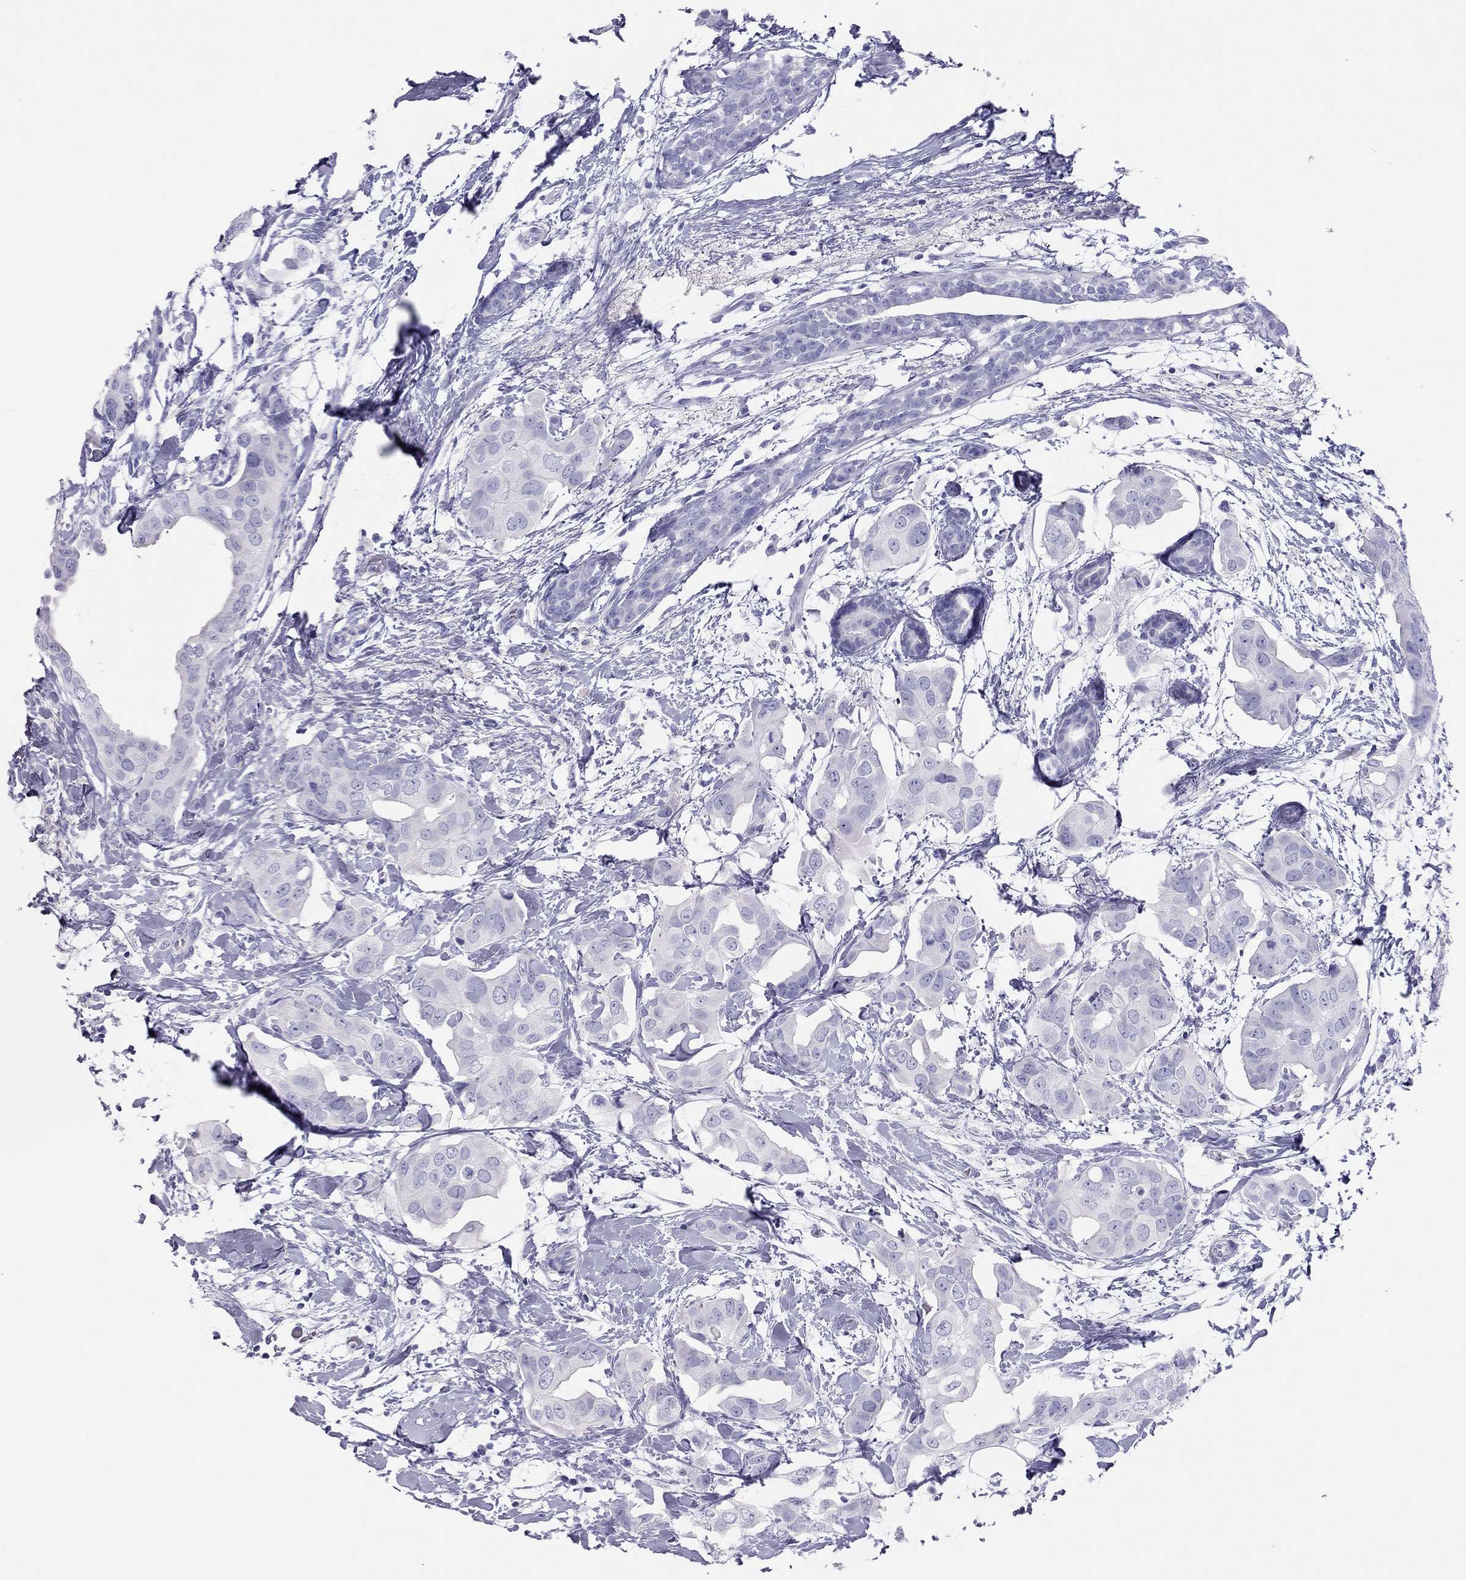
{"staining": {"intensity": "negative", "quantity": "none", "location": "none"}, "tissue": "breast cancer", "cell_type": "Tumor cells", "image_type": "cancer", "snomed": [{"axis": "morphology", "description": "Normal tissue, NOS"}, {"axis": "morphology", "description": "Duct carcinoma"}, {"axis": "topography", "description": "Breast"}], "caption": "Image shows no protein expression in tumor cells of intraductal carcinoma (breast) tissue. (Immunohistochemistry, brightfield microscopy, high magnification).", "gene": "TSHB", "patient": {"sex": "female", "age": 40}}